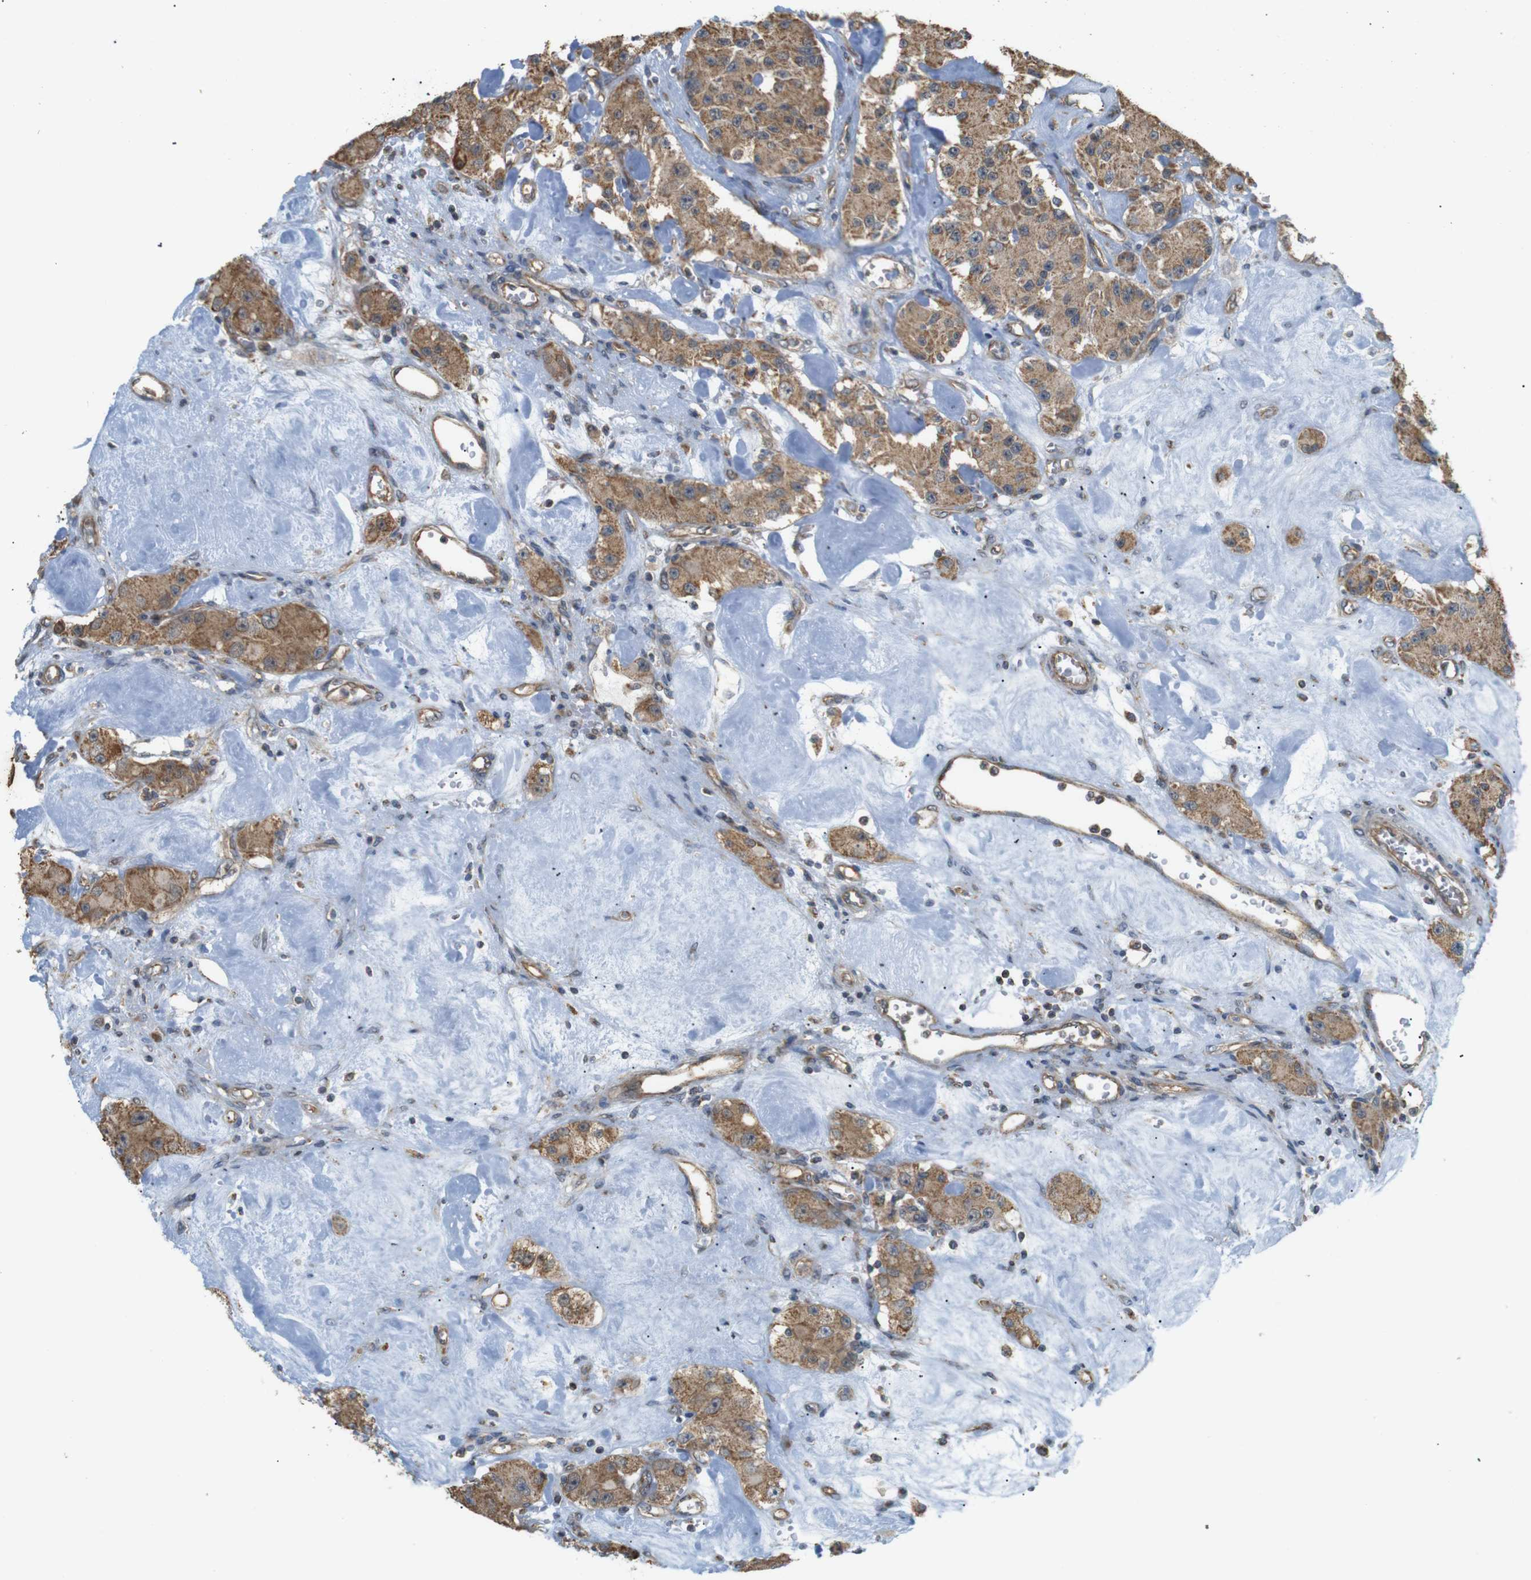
{"staining": {"intensity": "moderate", "quantity": ">75%", "location": "cytoplasmic/membranous"}, "tissue": "carcinoid", "cell_type": "Tumor cells", "image_type": "cancer", "snomed": [{"axis": "morphology", "description": "Carcinoid, malignant, NOS"}, {"axis": "topography", "description": "Pancreas"}], "caption": "Human carcinoid stained for a protein (brown) reveals moderate cytoplasmic/membranous positive expression in approximately >75% of tumor cells.", "gene": "KSR1", "patient": {"sex": "male", "age": 41}}